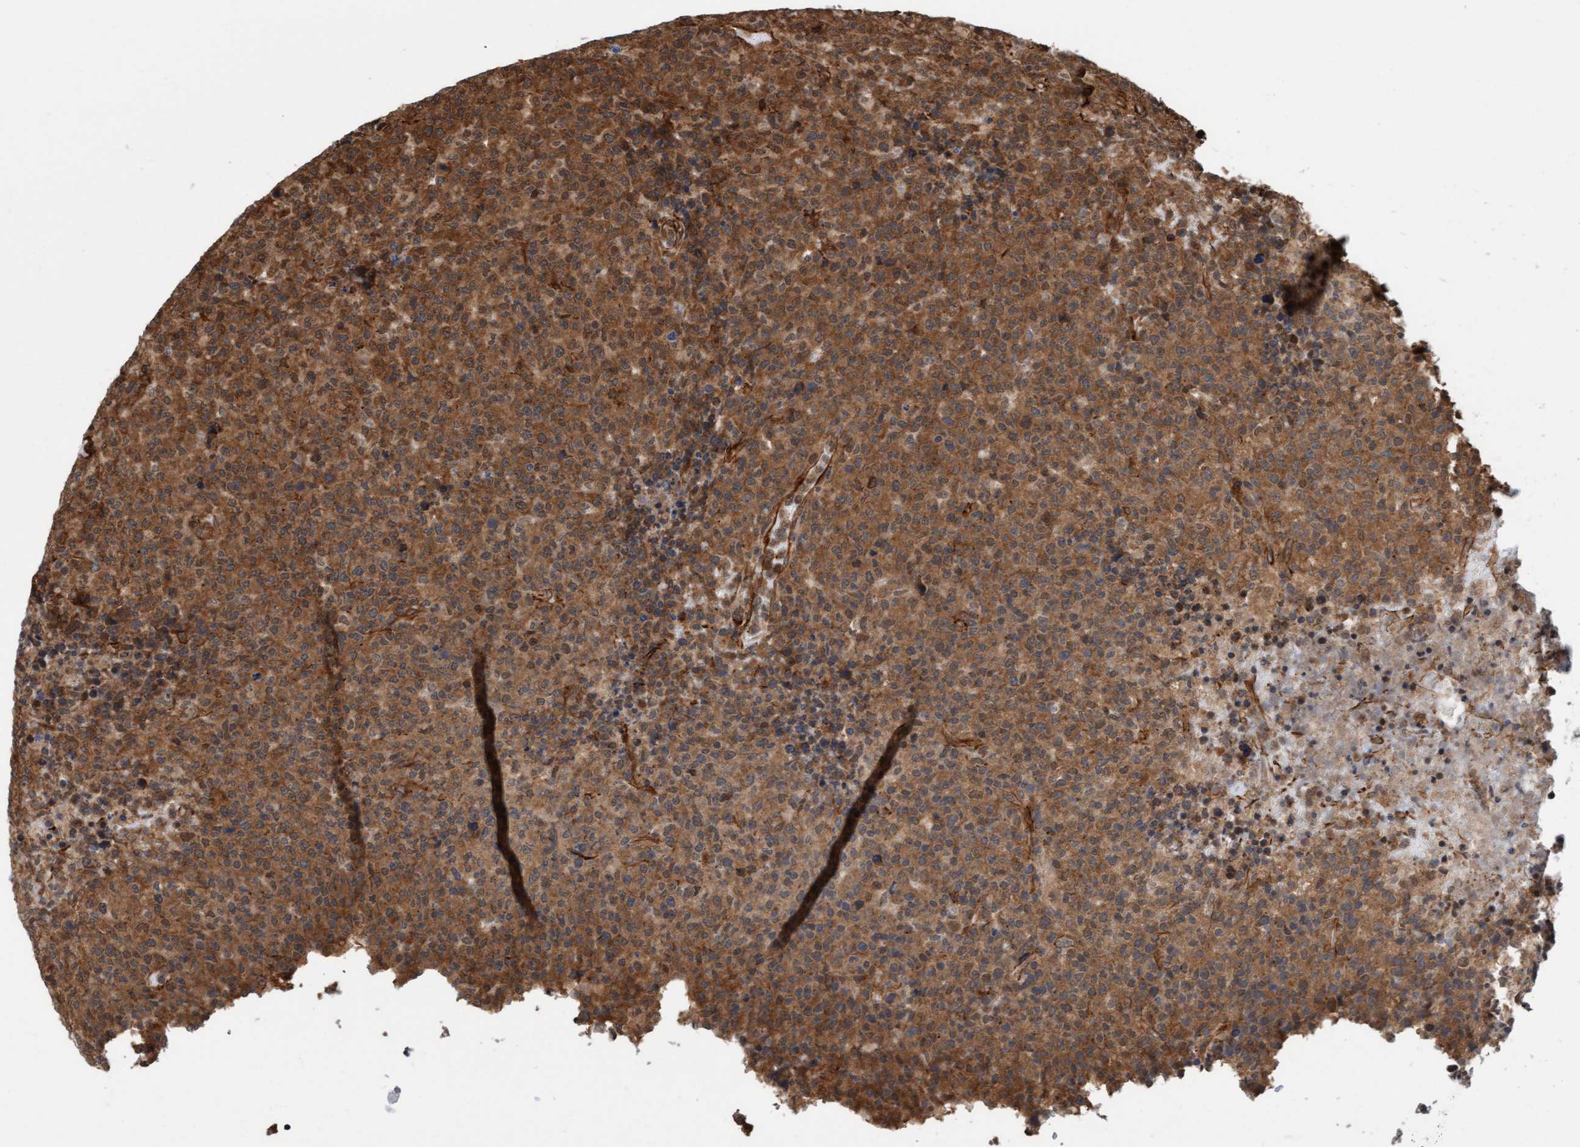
{"staining": {"intensity": "moderate", "quantity": ">75%", "location": "cytoplasmic/membranous,nuclear"}, "tissue": "lymphoma", "cell_type": "Tumor cells", "image_type": "cancer", "snomed": [{"axis": "morphology", "description": "Malignant lymphoma, non-Hodgkin's type, High grade"}, {"axis": "topography", "description": "Lymph node"}], "caption": "This micrograph demonstrates IHC staining of high-grade malignant lymphoma, non-Hodgkin's type, with medium moderate cytoplasmic/membranous and nuclear expression in approximately >75% of tumor cells.", "gene": "STXBP4", "patient": {"sex": "male", "age": 13}}